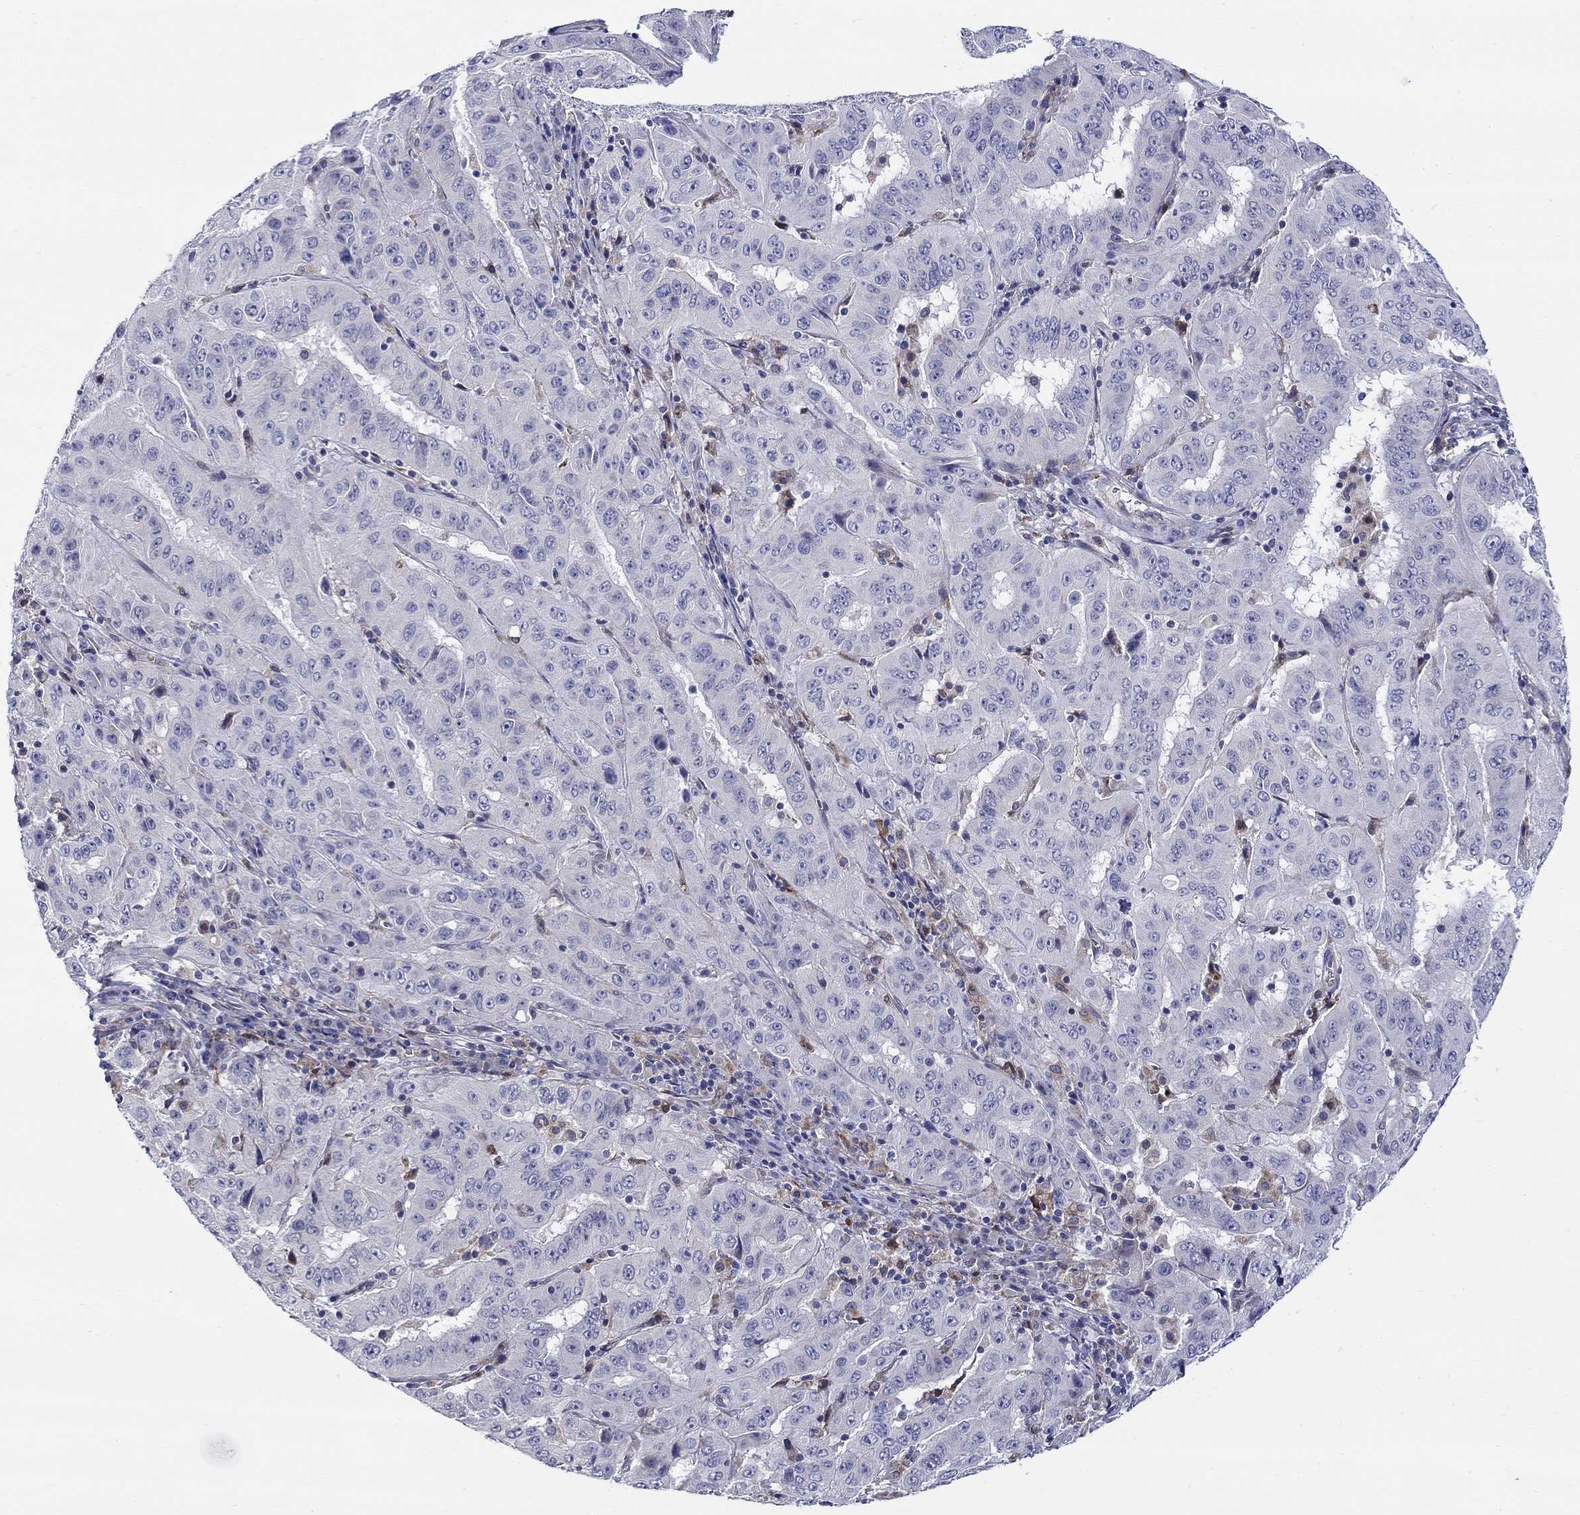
{"staining": {"intensity": "negative", "quantity": "none", "location": "none"}, "tissue": "pancreatic cancer", "cell_type": "Tumor cells", "image_type": "cancer", "snomed": [{"axis": "morphology", "description": "Adenocarcinoma, NOS"}, {"axis": "topography", "description": "Pancreas"}], "caption": "Pancreatic cancer was stained to show a protein in brown. There is no significant expression in tumor cells. The staining was performed using DAB to visualize the protein expression in brown, while the nuclei were stained in blue with hematoxylin (Magnification: 20x).", "gene": "QRFPR", "patient": {"sex": "male", "age": 63}}